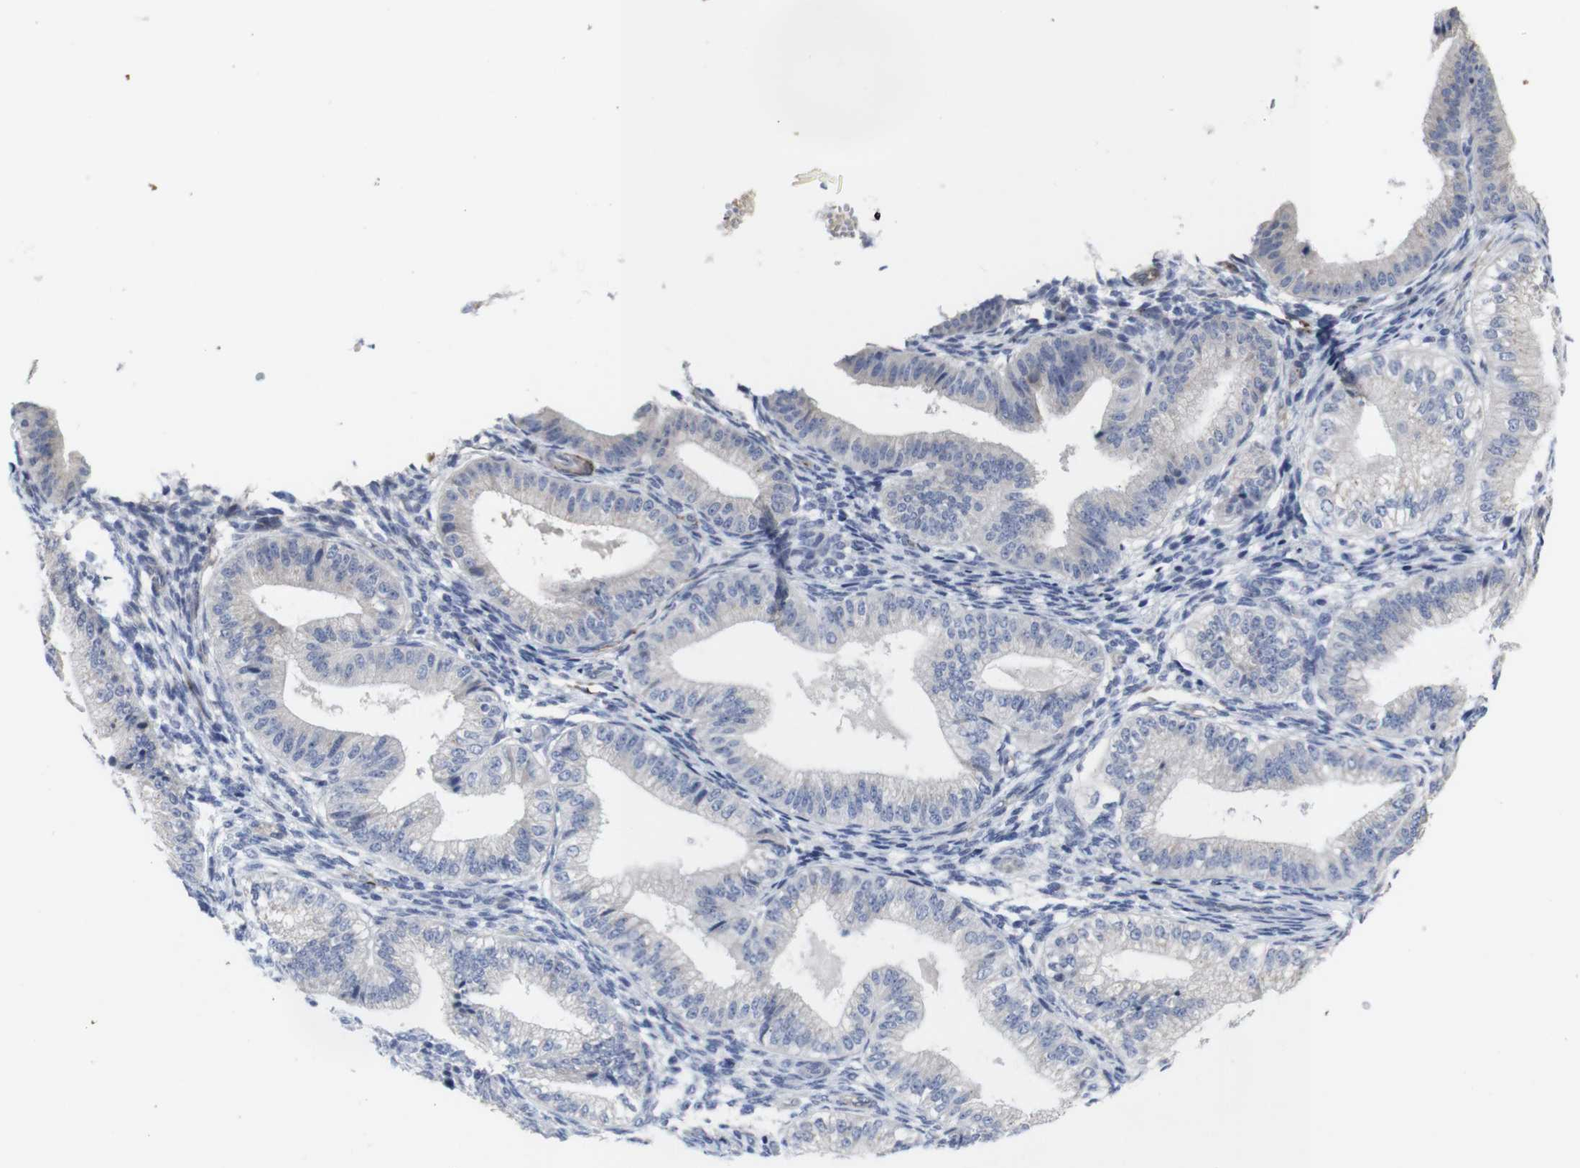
{"staining": {"intensity": "negative", "quantity": "none", "location": "none"}, "tissue": "endometrium", "cell_type": "Cells in endometrial stroma", "image_type": "normal", "snomed": [{"axis": "morphology", "description": "Normal tissue, NOS"}, {"axis": "topography", "description": "Endometrium"}], "caption": "Cells in endometrial stroma are negative for protein expression in benign human endometrium. (DAB immunohistochemistry, high magnification).", "gene": "SNCG", "patient": {"sex": "female", "age": 39}}